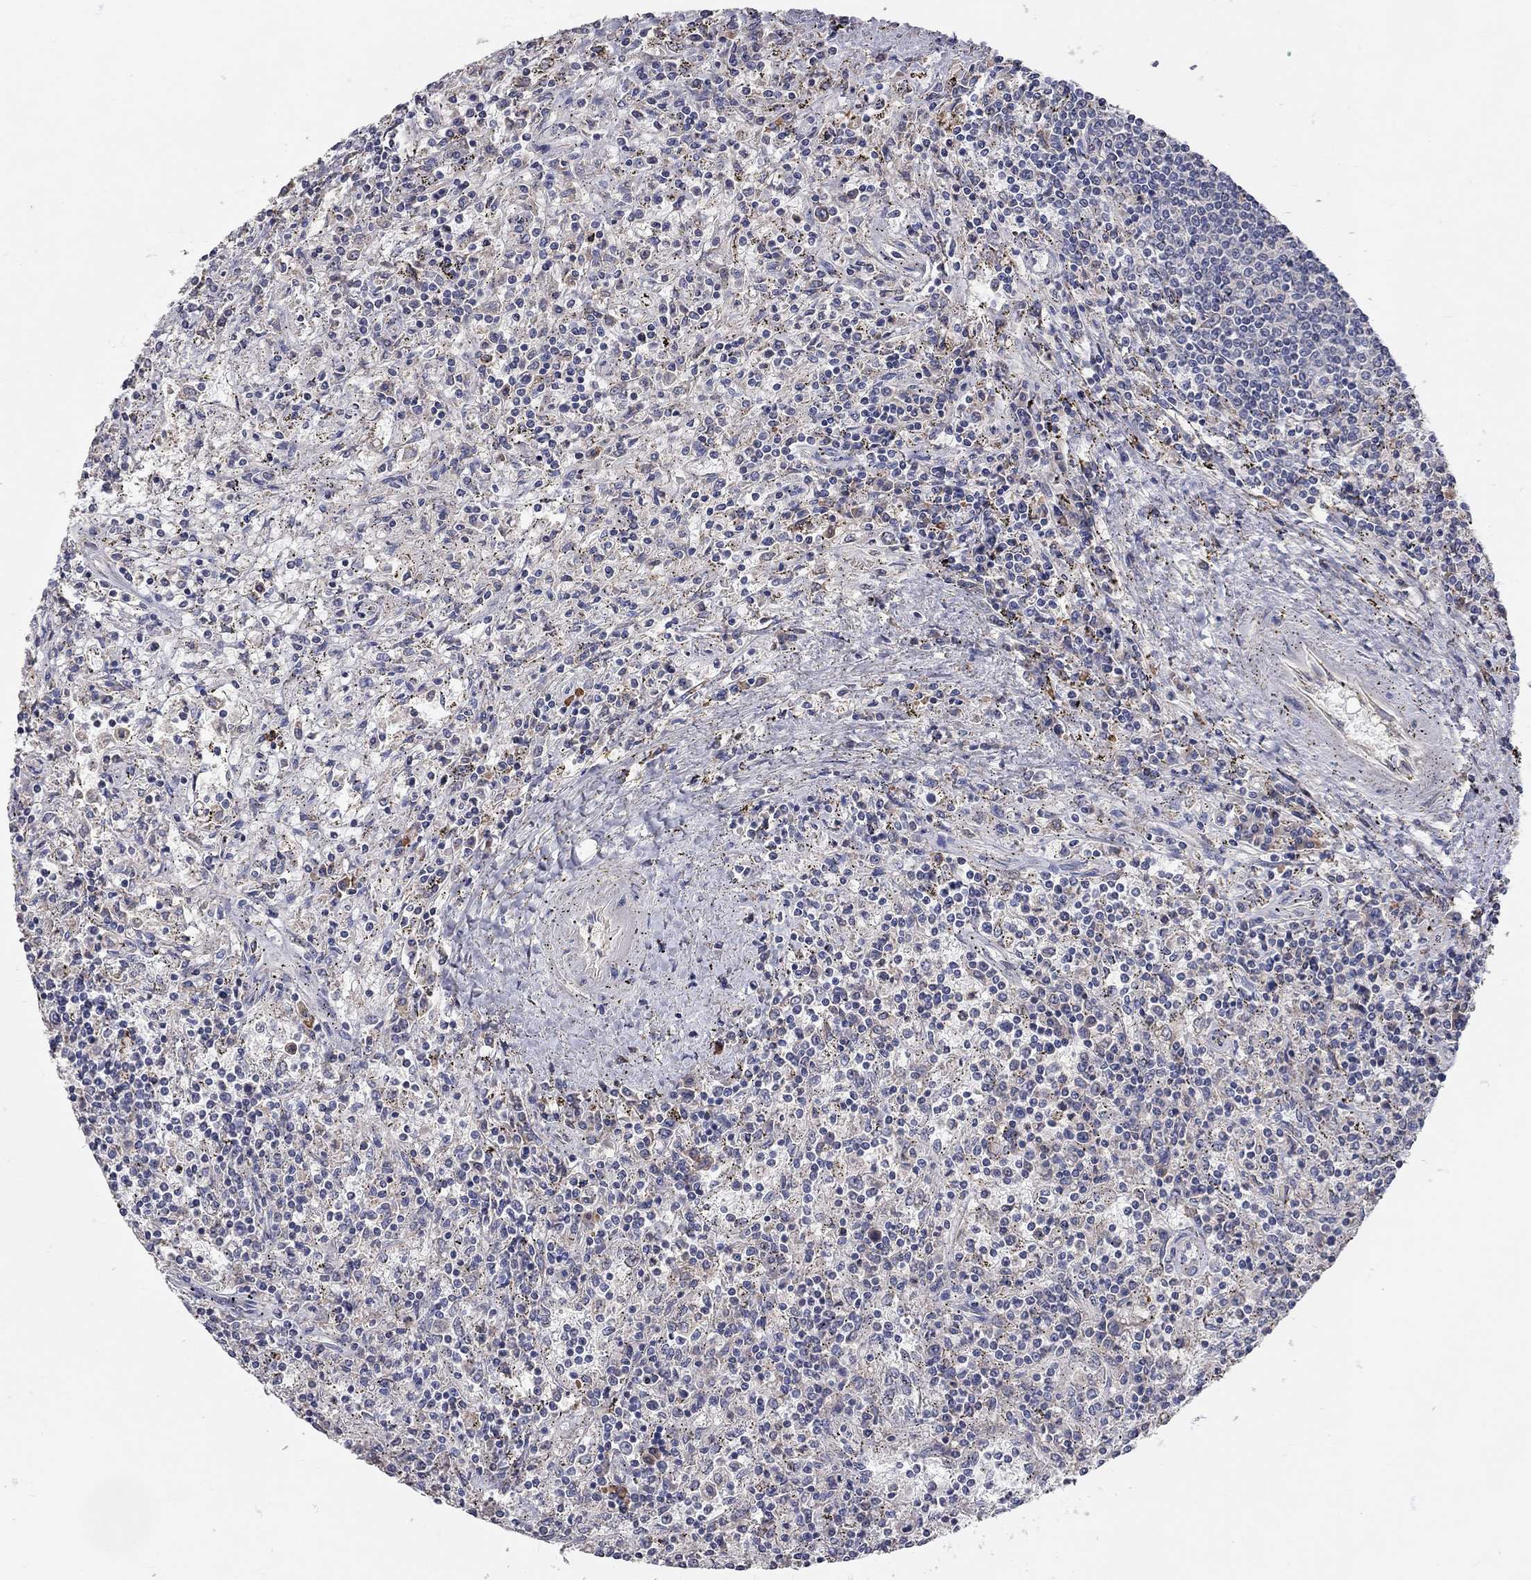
{"staining": {"intensity": "negative", "quantity": "none", "location": "none"}, "tissue": "lymphoma", "cell_type": "Tumor cells", "image_type": "cancer", "snomed": [{"axis": "morphology", "description": "Malignant lymphoma, non-Hodgkin's type, Low grade"}, {"axis": "topography", "description": "Spleen"}], "caption": "The photomicrograph shows no significant expression in tumor cells of lymphoma.", "gene": "XAGE2", "patient": {"sex": "male", "age": 62}}